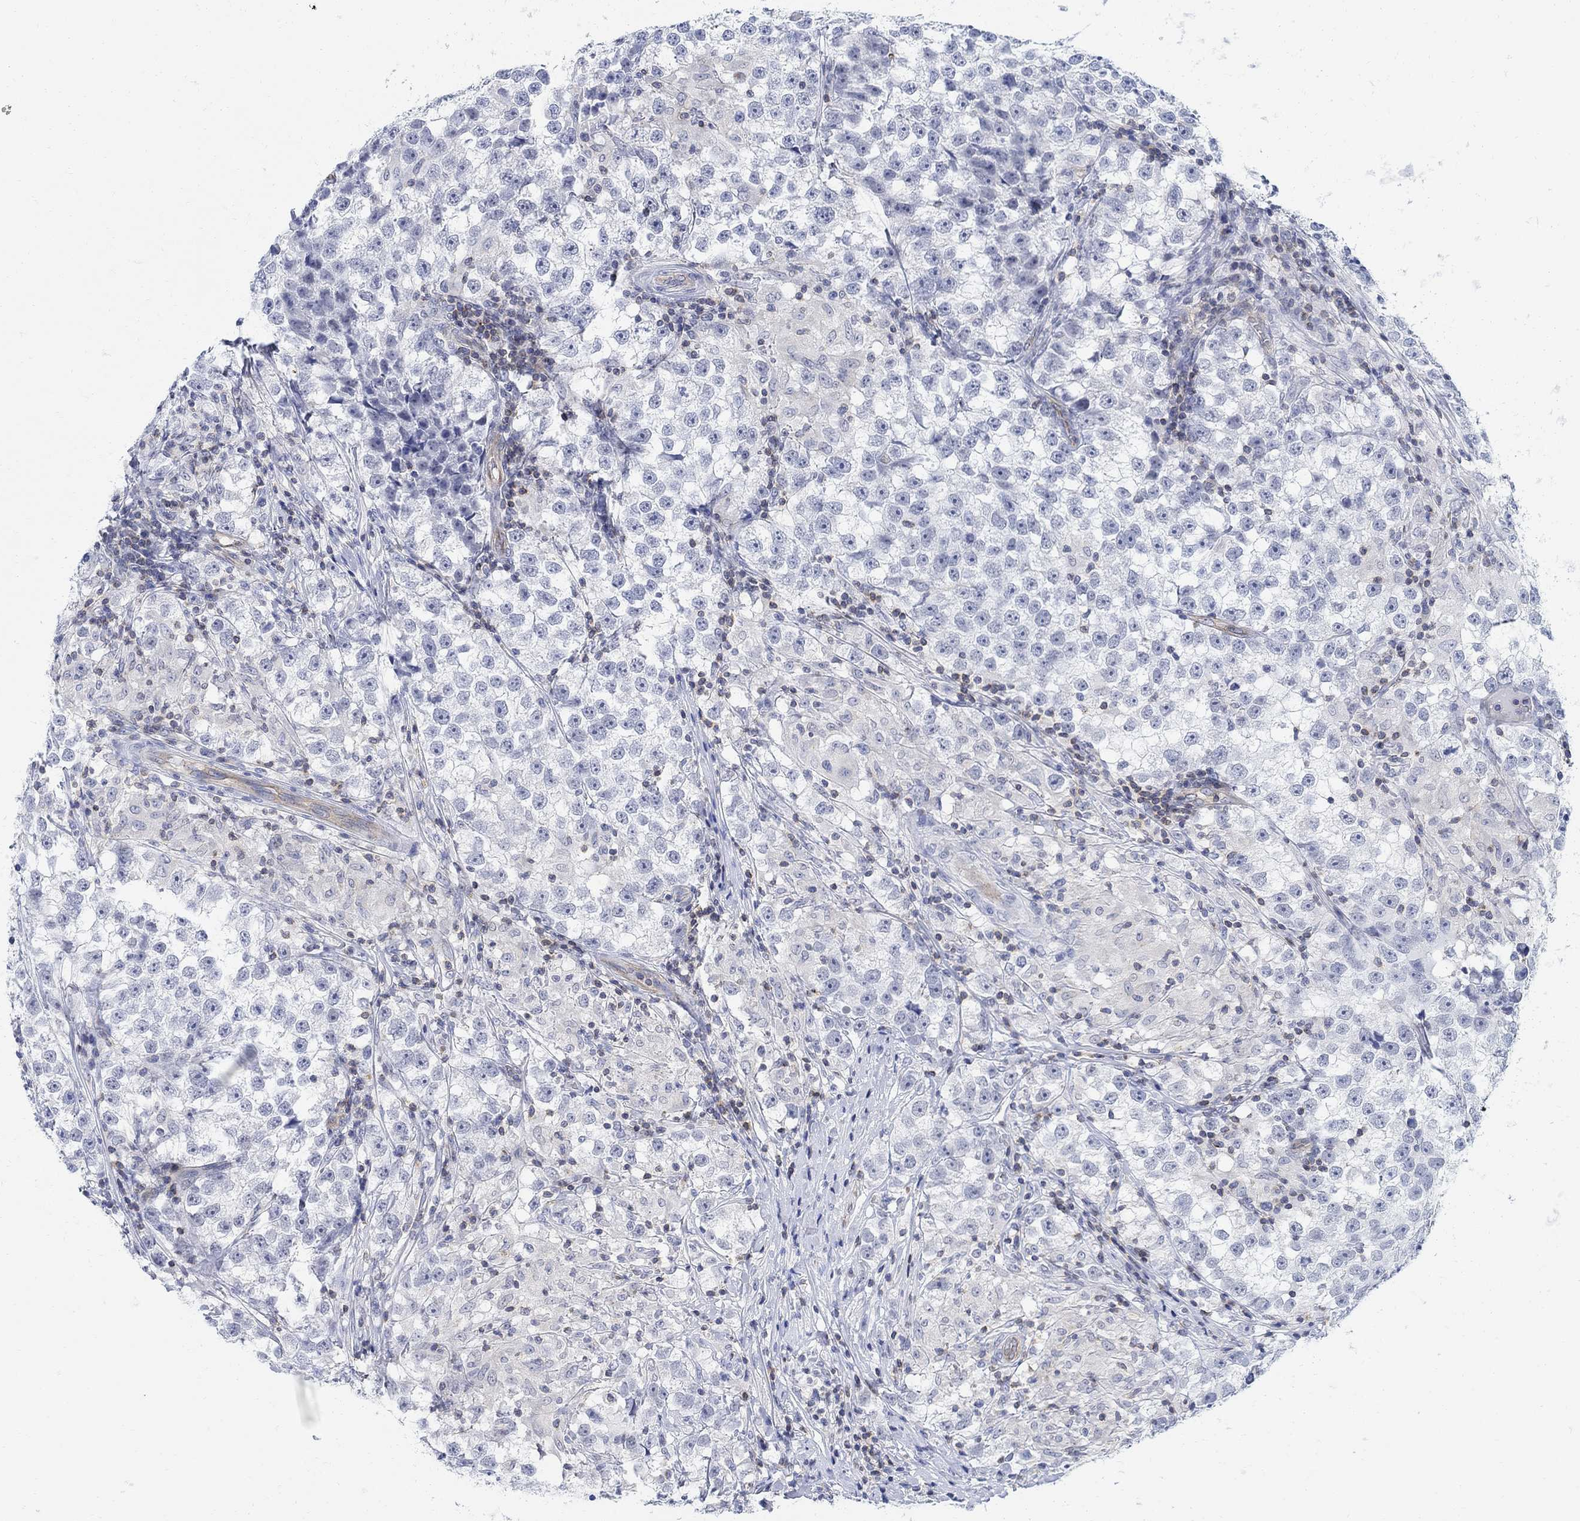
{"staining": {"intensity": "negative", "quantity": "none", "location": "none"}, "tissue": "testis cancer", "cell_type": "Tumor cells", "image_type": "cancer", "snomed": [{"axis": "morphology", "description": "Seminoma, NOS"}, {"axis": "topography", "description": "Testis"}], "caption": "Testis seminoma stained for a protein using immunohistochemistry exhibits no positivity tumor cells.", "gene": "PHF21B", "patient": {"sex": "male", "age": 46}}